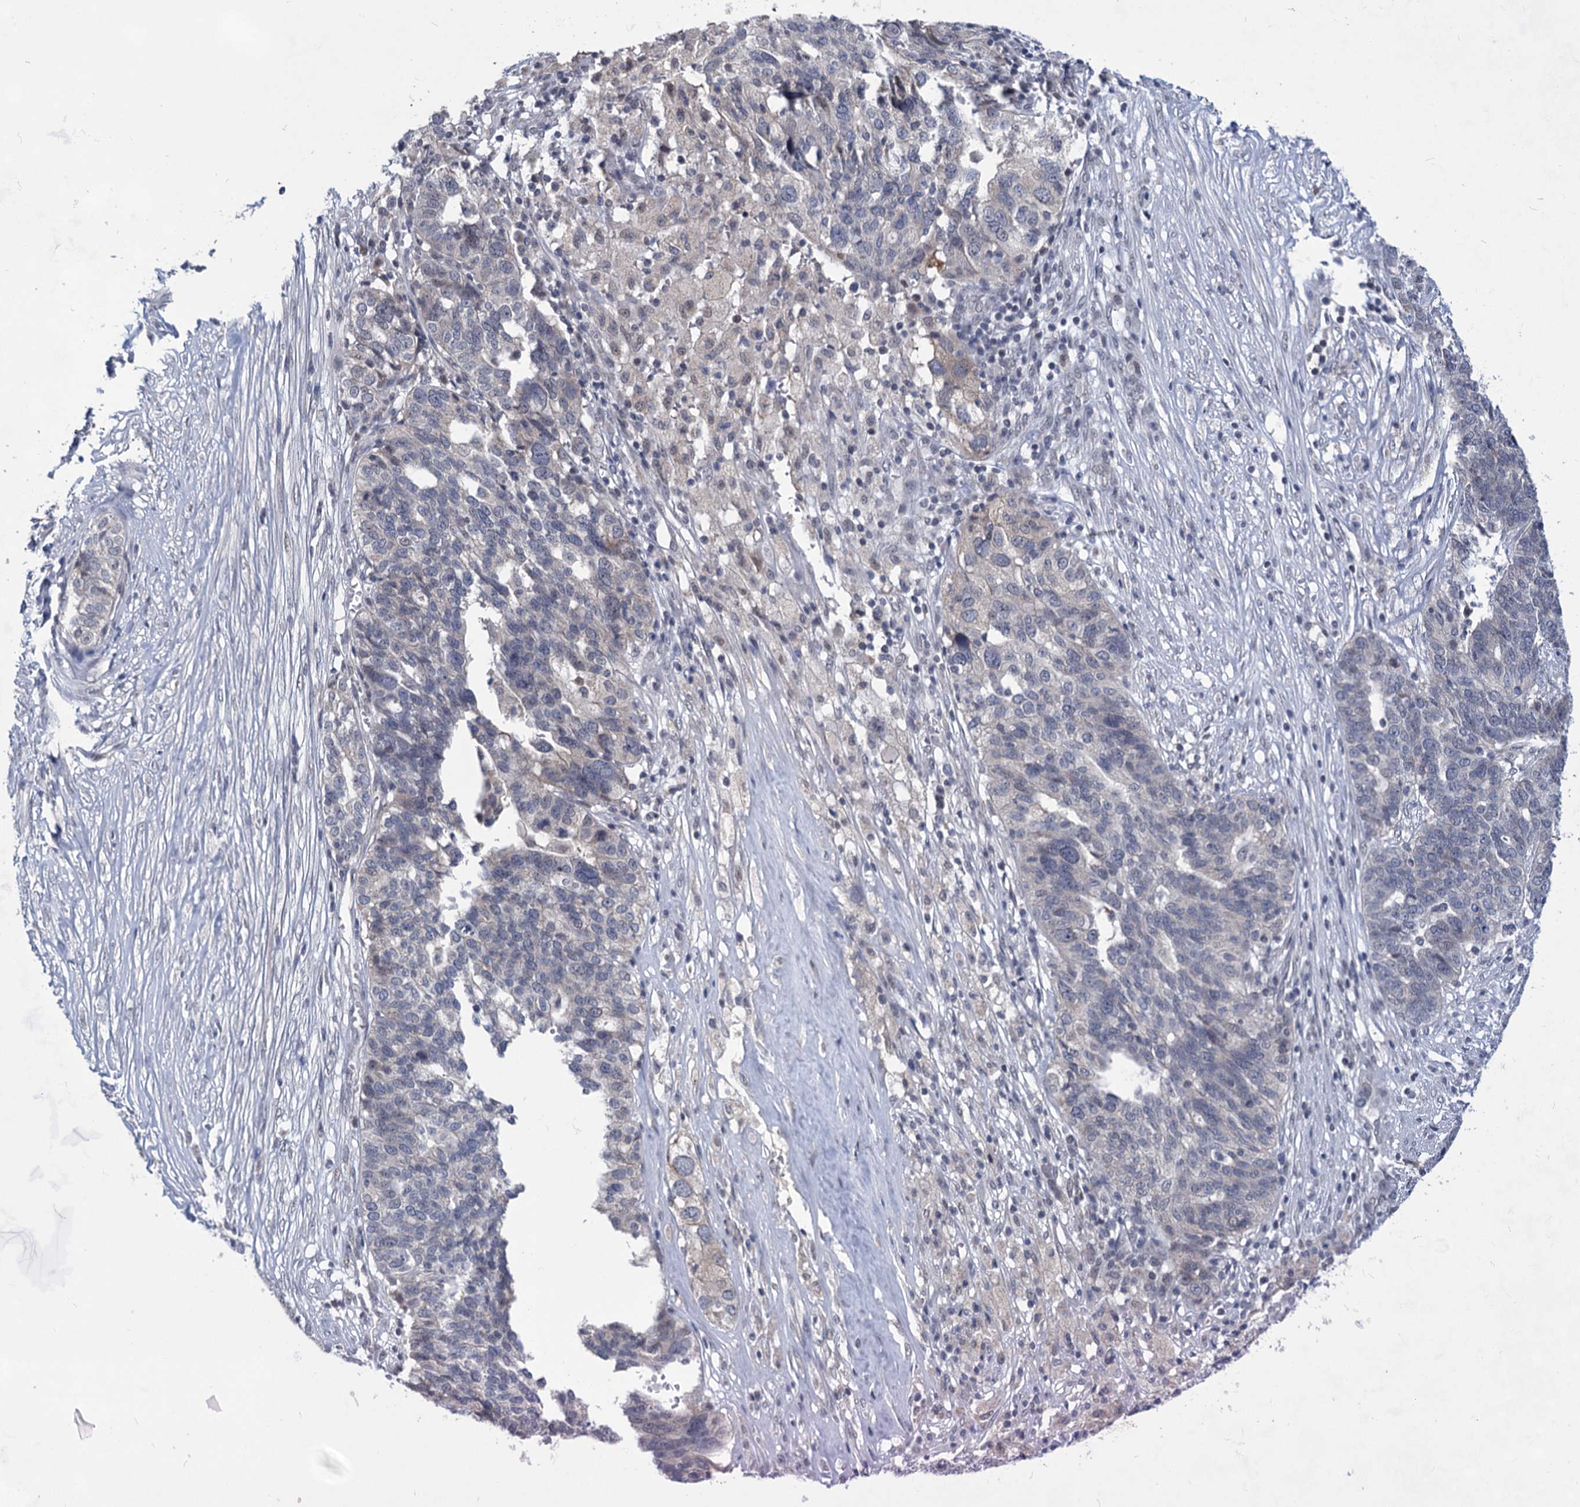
{"staining": {"intensity": "negative", "quantity": "none", "location": "none"}, "tissue": "ovarian cancer", "cell_type": "Tumor cells", "image_type": "cancer", "snomed": [{"axis": "morphology", "description": "Cystadenocarcinoma, serous, NOS"}, {"axis": "topography", "description": "Ovary"}], "caption": "Immunohistochemical staining of ovarian cancer reveals no significant positivity in tumor cells. (DAB immunohistochemistry (IHC), high magnification).", "gene": "TTC17", "patient": {"sex": "female", "age": 59}}